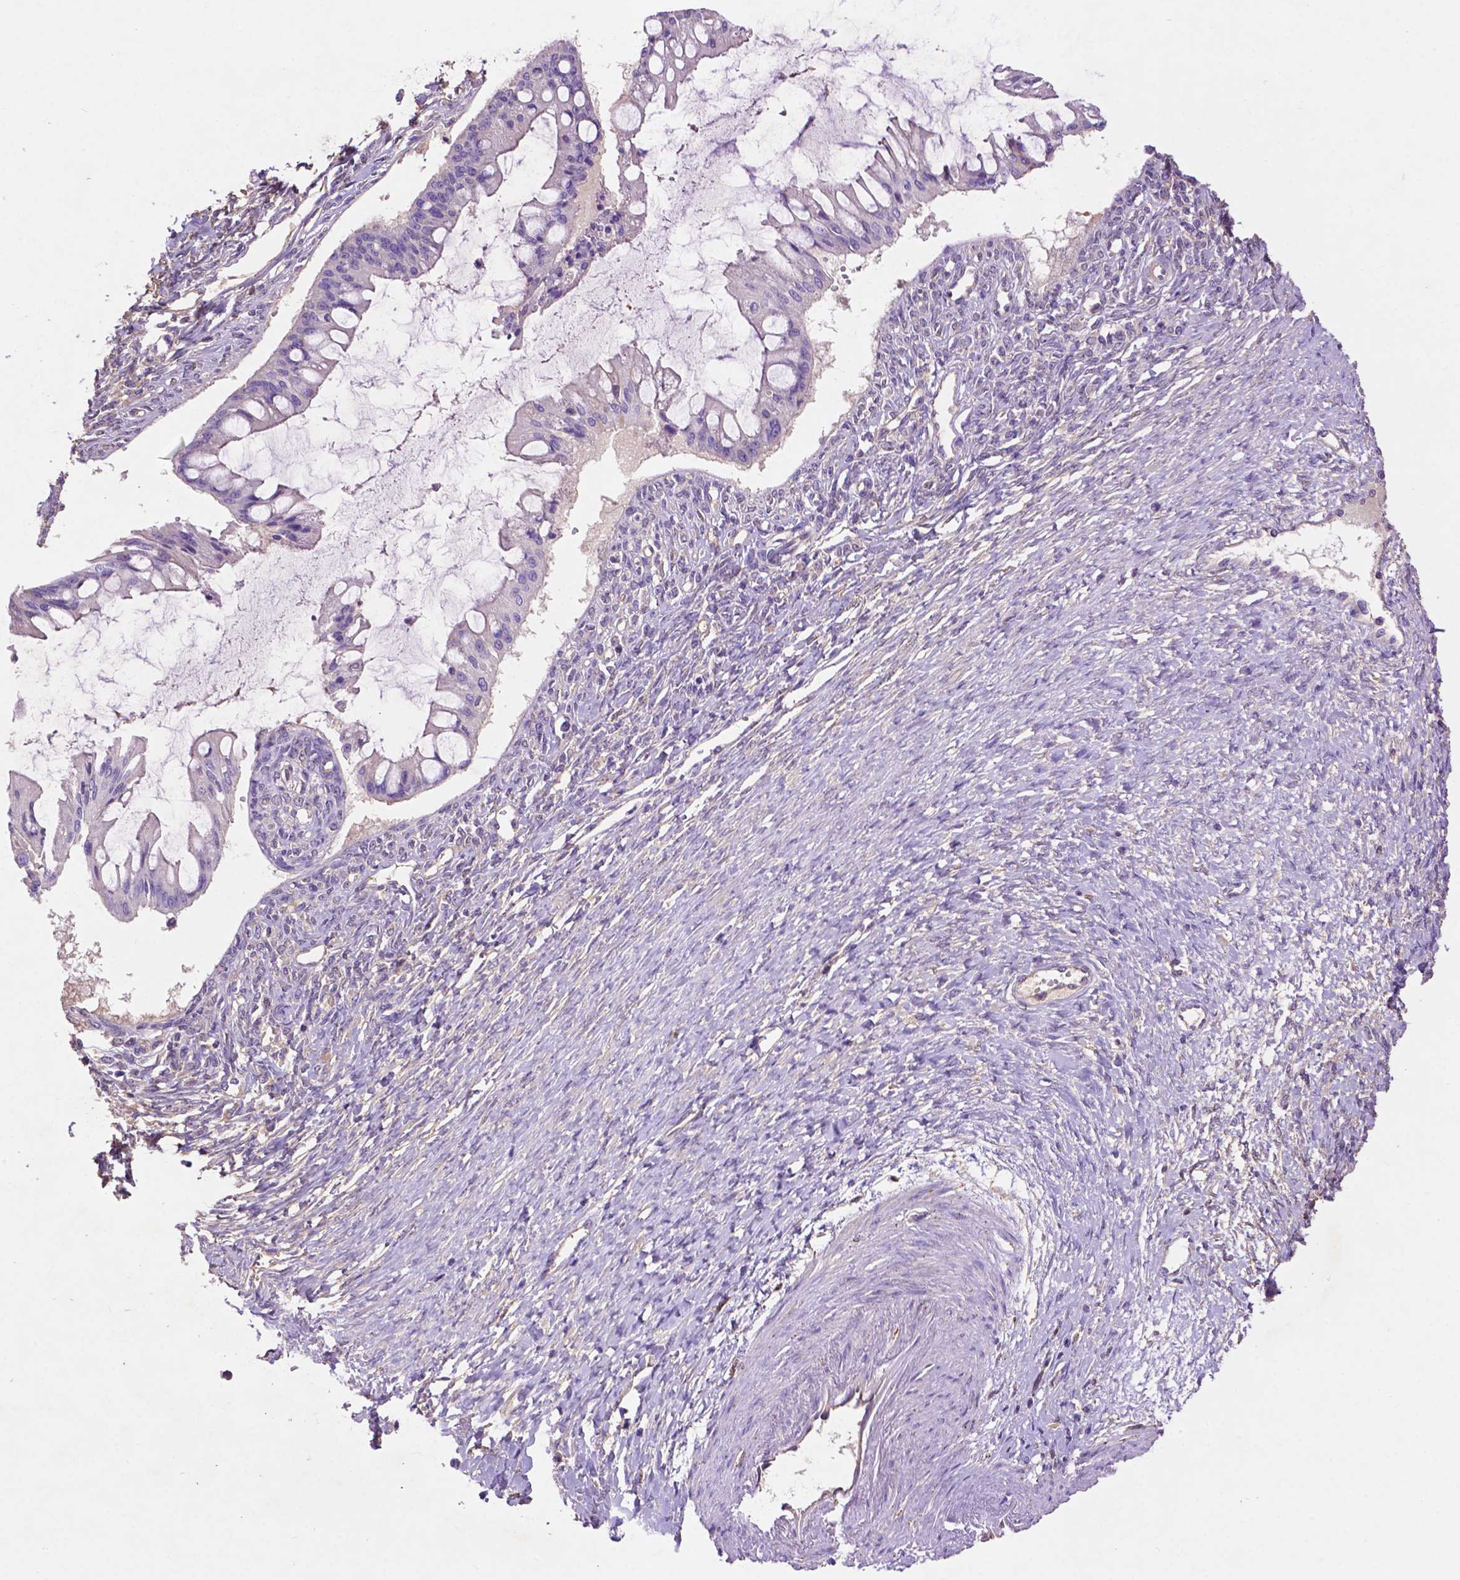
{"staining": {"intensity": "negative", "quantity": "none", "location": "none"}, "tissue": "ovarian cancer", "cell_type": "Tumor cells", "image_type": "cancer", "snomed": [{"axis": "morphology", "description": "Cystadenocarcinoma, mucinous, NOS"}, {"axis": "topography", "description": "Ovary"}], "caption": "A photomicrograph of mucinous cystadenocarcinoma (ovarian) stained for a protein reveals no brown staining in tumor cells.", "gene": "GDPD5", "patient": {"sex": "female", "age": 73}}